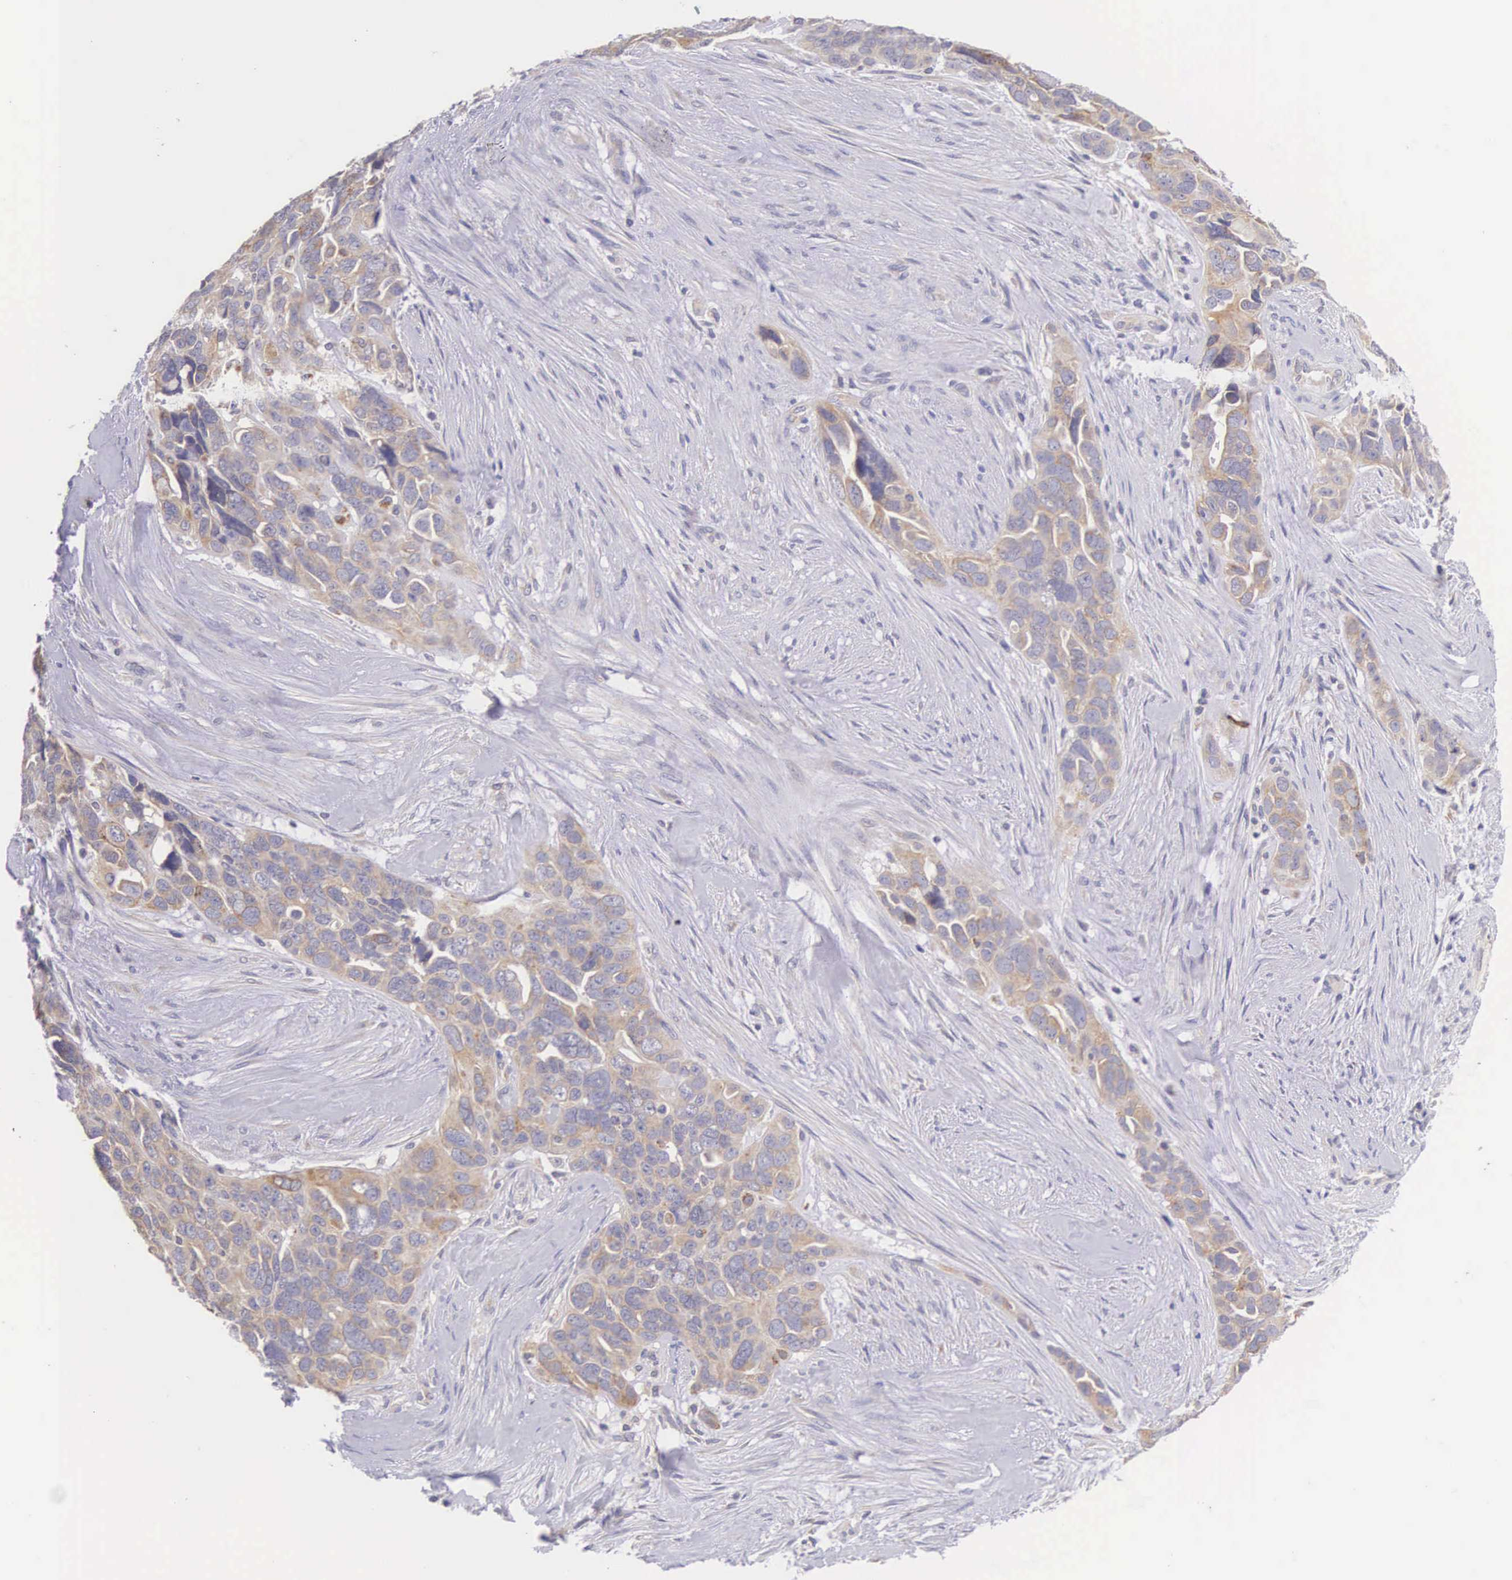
{"staining": {"intensity": "weak", "quantity": "25%-75%", "location": "cytoplasmic/membranous"}, "tissue": "ovarian cancer", "cell_type": "Tumor cells", "image_type": "cancer", "snomed": [{"axis": "morphology", "description": "Cystadenocarcinoma, serous, NOS"}, {"axis": "topography", "description": "Ovary"}], "caption": "Immunohistochemistry (DAB (3,3'-diaminobenzidine)) staining of human serous cystadenocarcinoma (ovarian) reveals weak cytoplasmic/membranous protein positivity in approximately 25%-75% of tumor cells. (brown staining indicates protein expression, while blue staining denotes nuclei).", "gene": "NSDHL", "patient": {"sex": "female", "age": 63}}